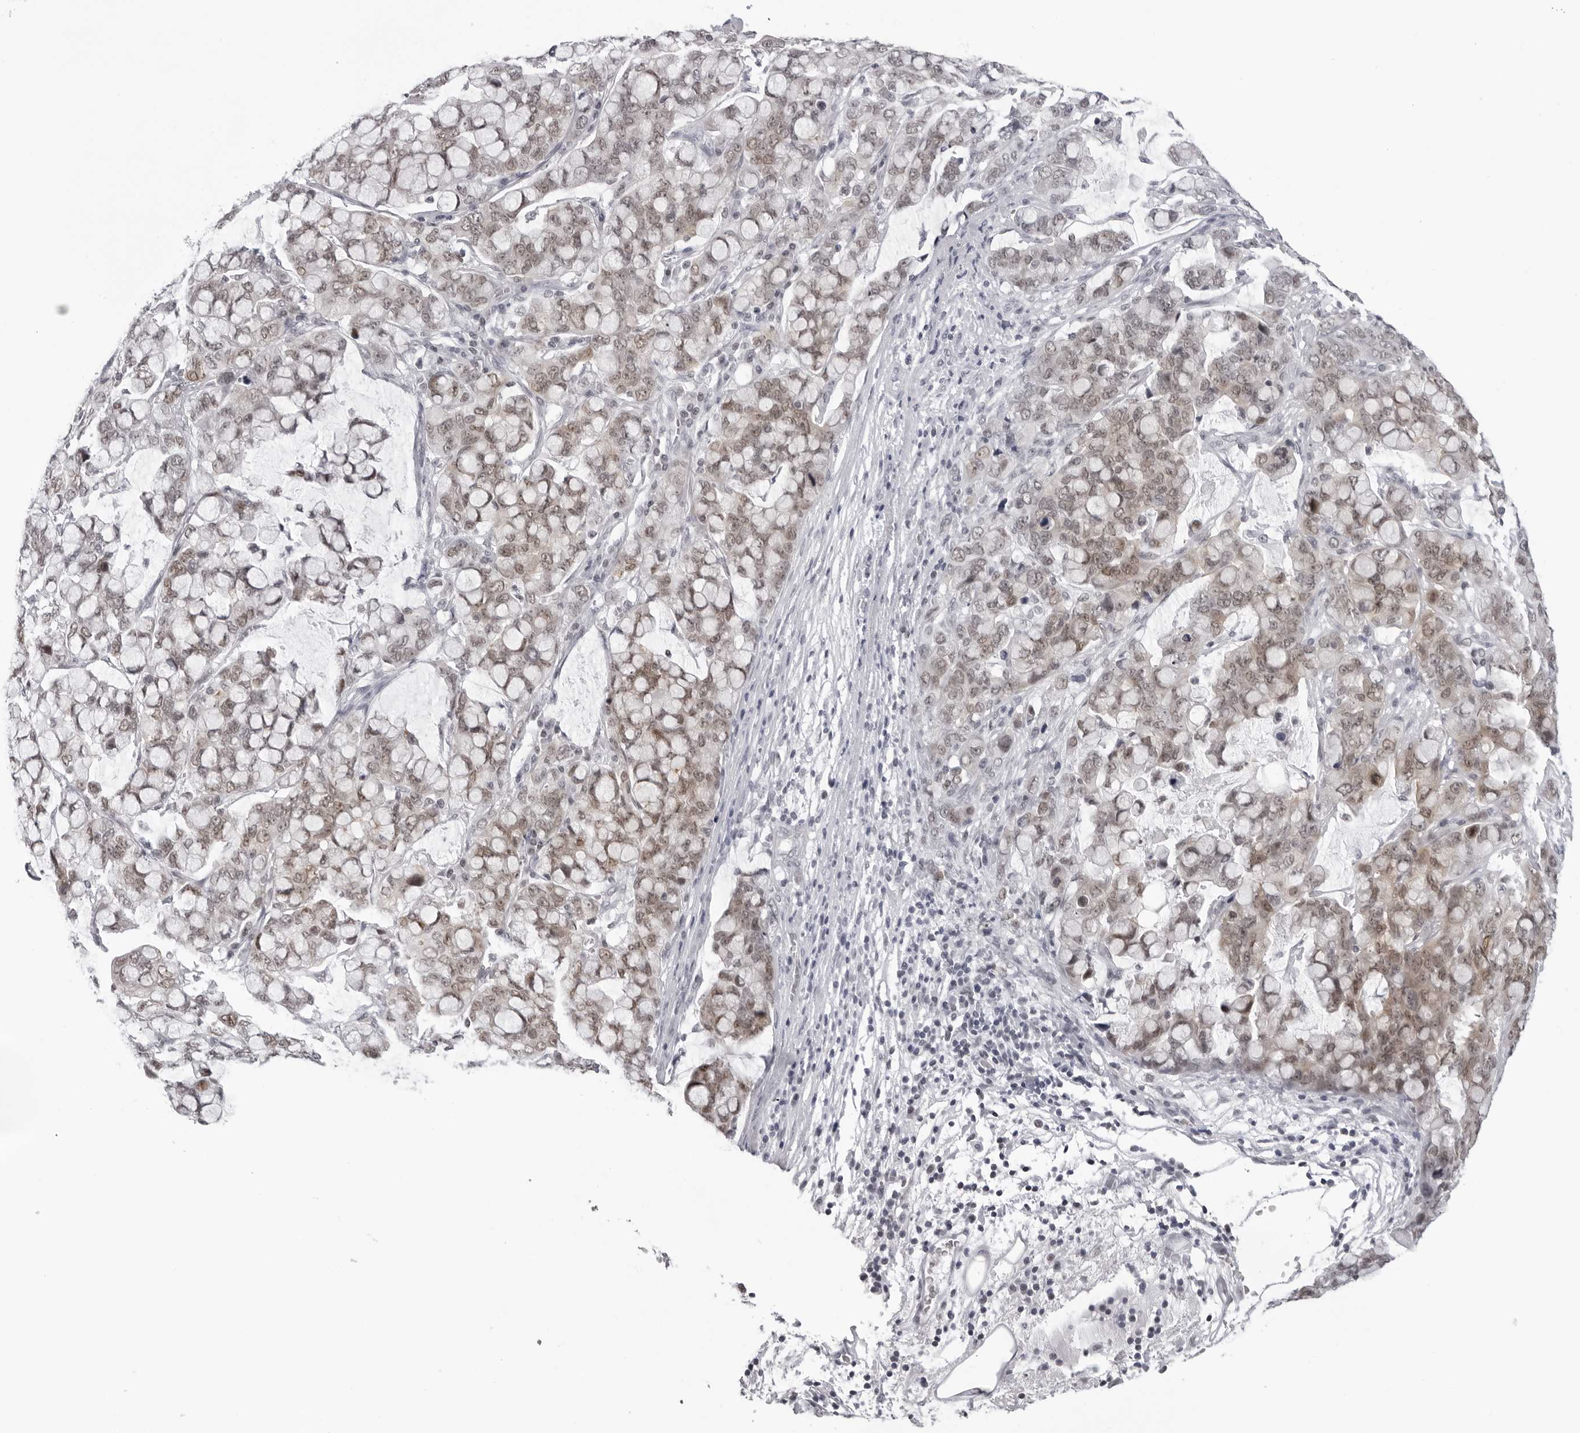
{"staining": {"intensity": "weak", "quantity": ">75%", "location": "cytoplasmic/membranous,nuclear"}, "tissue": "stomach cancer", "cell_type": "Tumor cells", "image_type": "cancer", "snomed": [{"axis": "morphology", "description": "Adenocarcinoma, NOS"}, {"axis": "topography", "description": "Stomach, lower"}], "caption": "Protein staining of stomach cancer tissue shows weak cytoplasmic/membranous and nuclear positivity in approximately >75% of tumor cells.", "gene": "ESPN", "patient": {"sex": "male", "age": 84}}